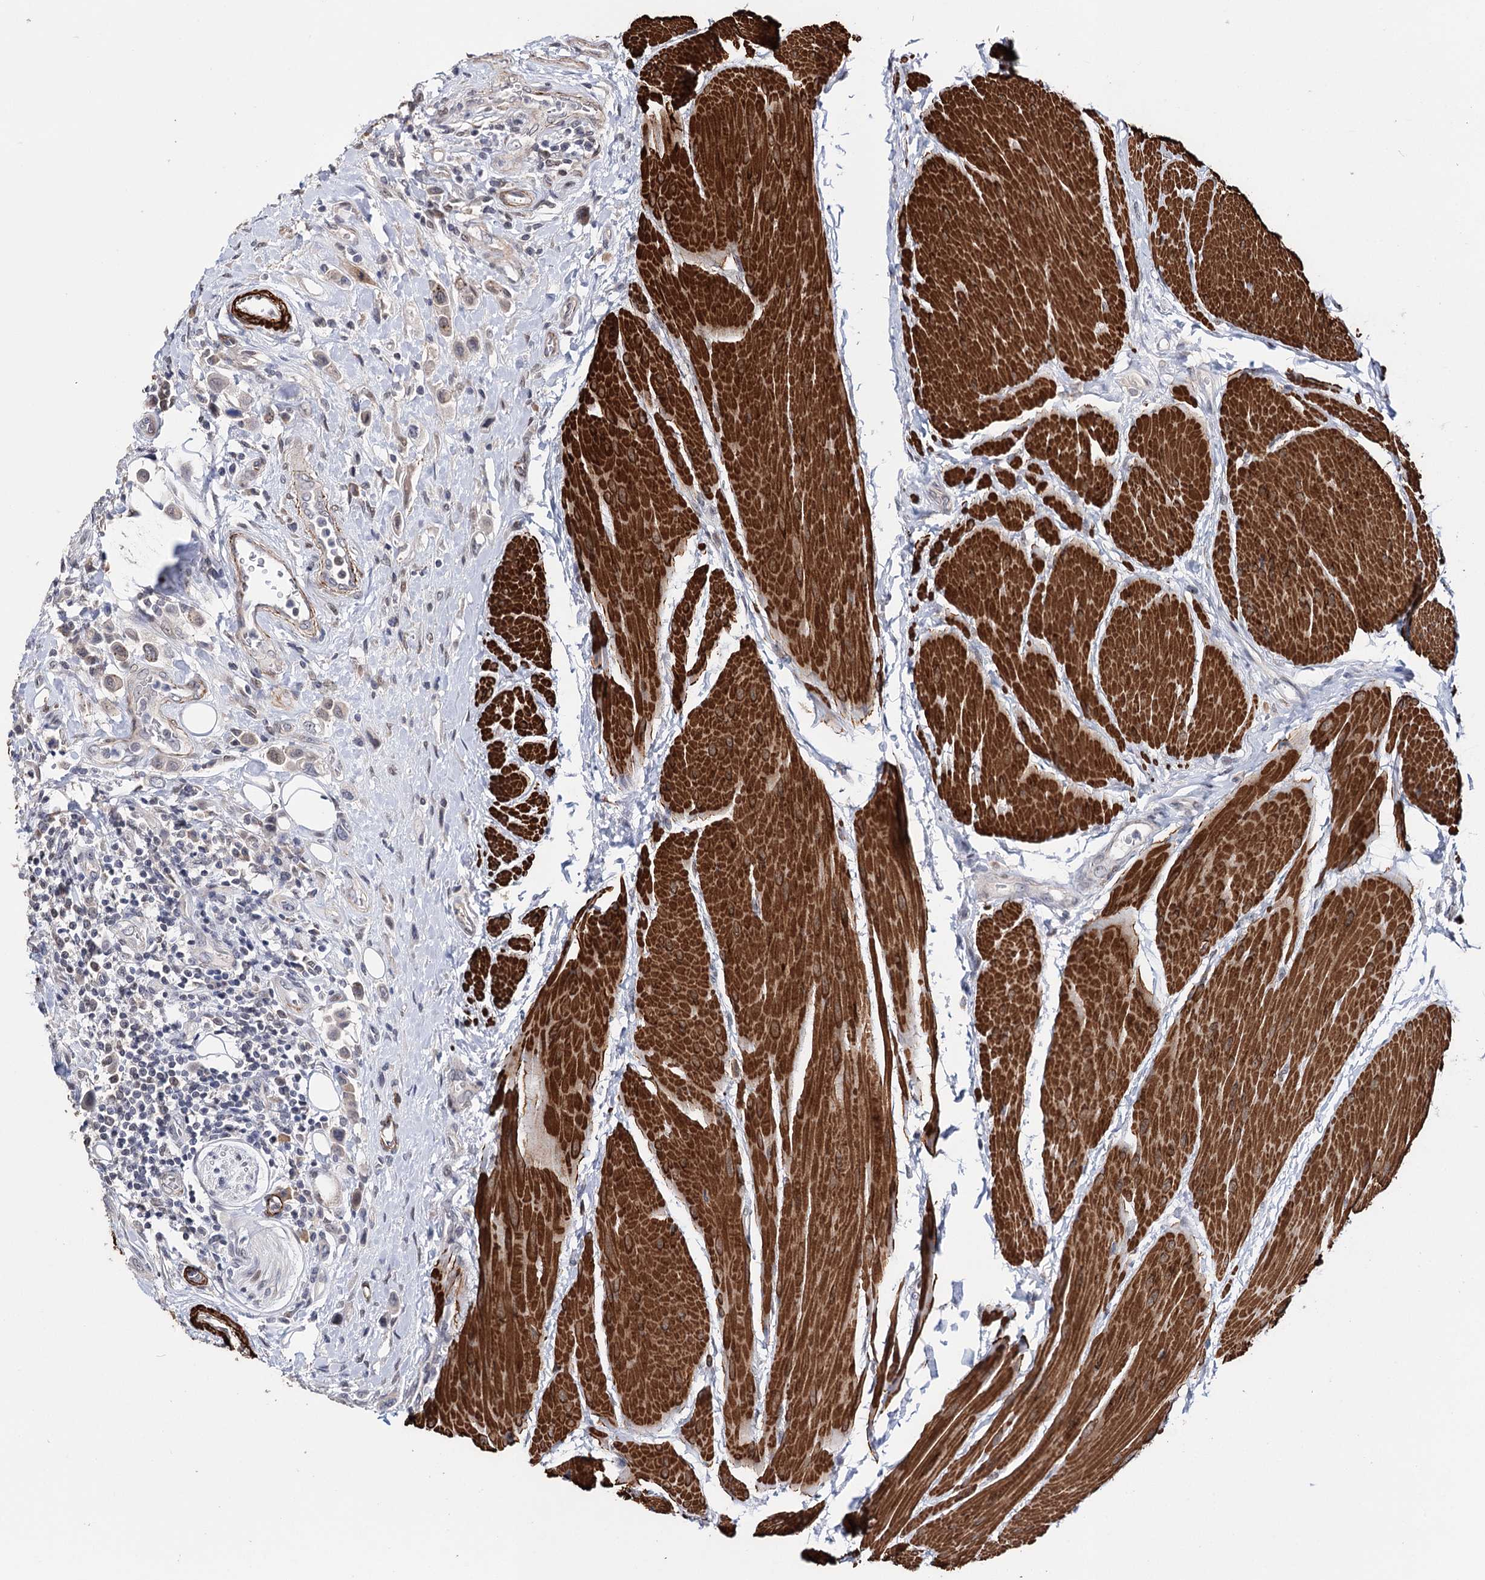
{"staining": {"intensity": "weak", "quantity": "<25%", "location": "cytoplasmic/membranous"}, "tissue": "urothelial cancer", "cell_type": "Tumor cells", "image_type": "cancer", "snomed": [{"axis": "morphology", "description": "Urothelial carcinoma, High grade"}, {"axis": "topography", "description": "Urinary bladder"}], "caption": "Tumor cells show no significant staining in urothelial cancer.", "gene": "CFAP46", "patient": {"sex": "male", "age": 50}}